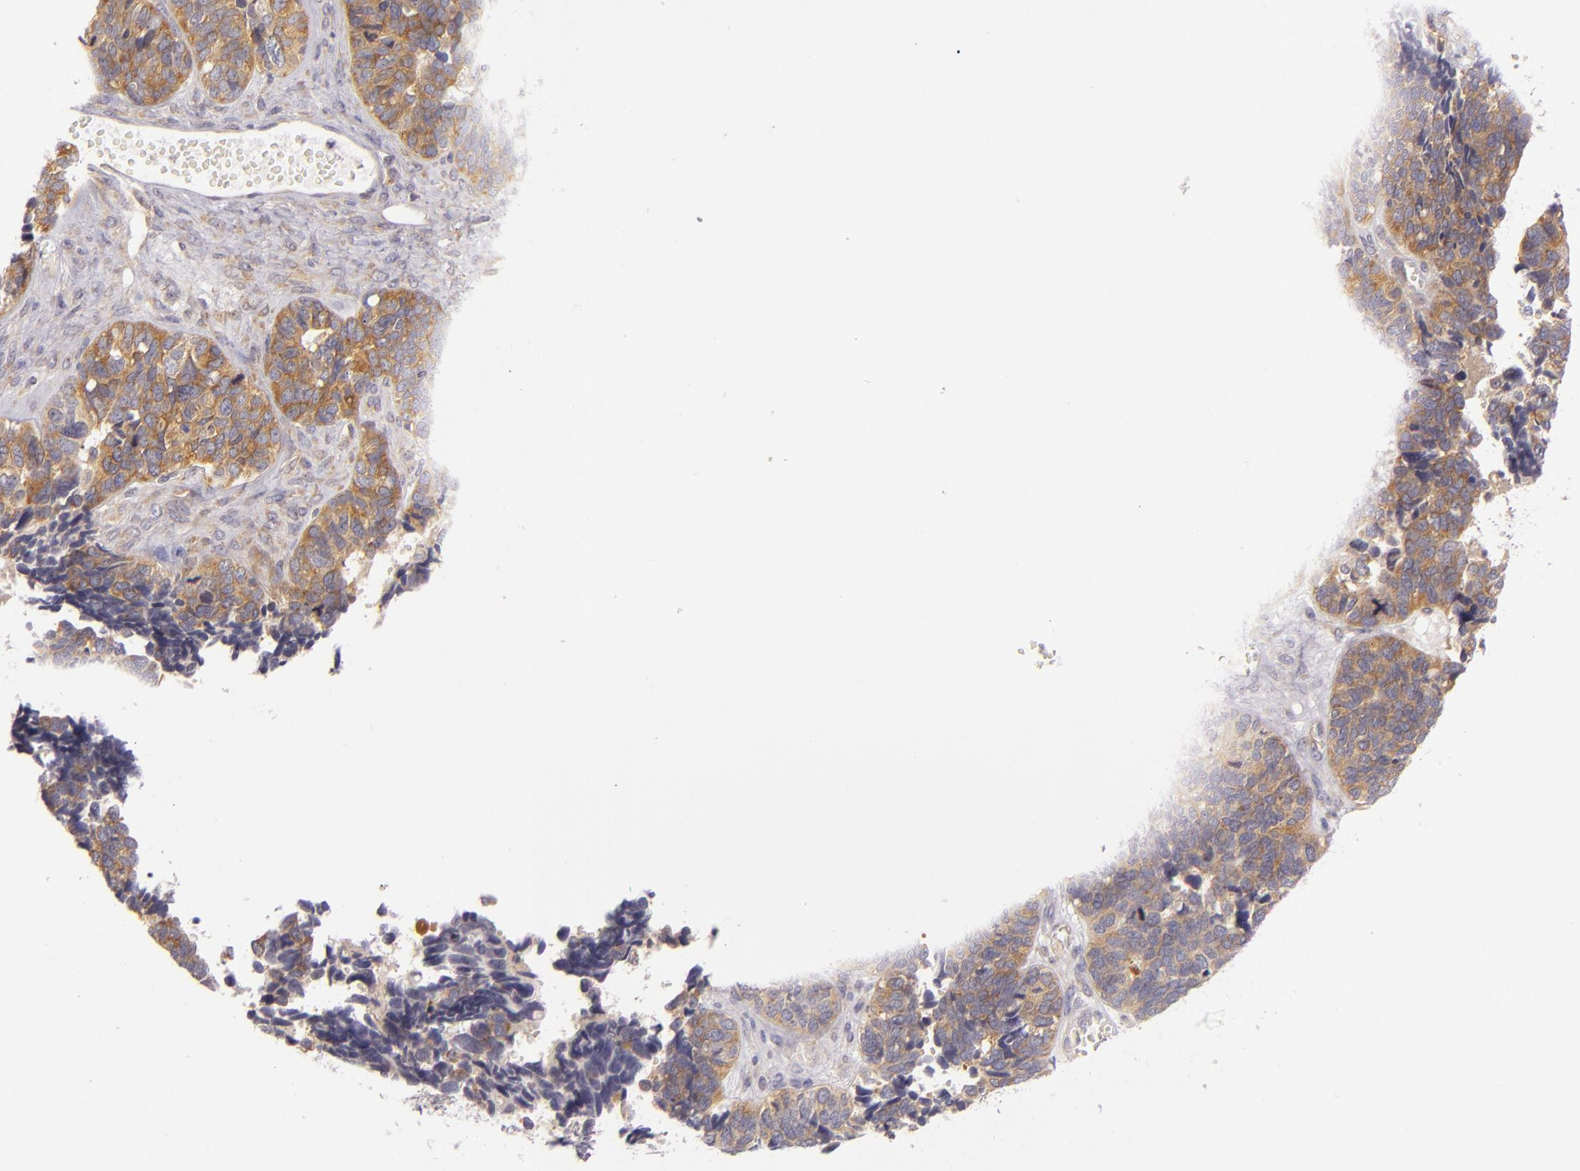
{"staining": {"intensity": "moderate", "quantity": ">75%", "location": "cytoplasmic/membranous"}, "tissue": "ovarian cancer", "cell_type": "Tumor cells", "image_type": "cancer", "snomed": [{"axis": "morphology", "description": "Cystadenocarcinoma, serous, NOS"}, {"axis": "topography", "description": "Ovary"}], "caption": "Protein expression analysis of human ovarian serous cystadenocarcinoma reveals moderate cytoplasmic/membranous expression in about >75% of tumor cells. (Stains: DAB in brown, nuclei in blue, Microscopy: brightfield microscopy at high magnification).", "gene": "UPF3B", "patient": {"sex": "female", "age": 77}}